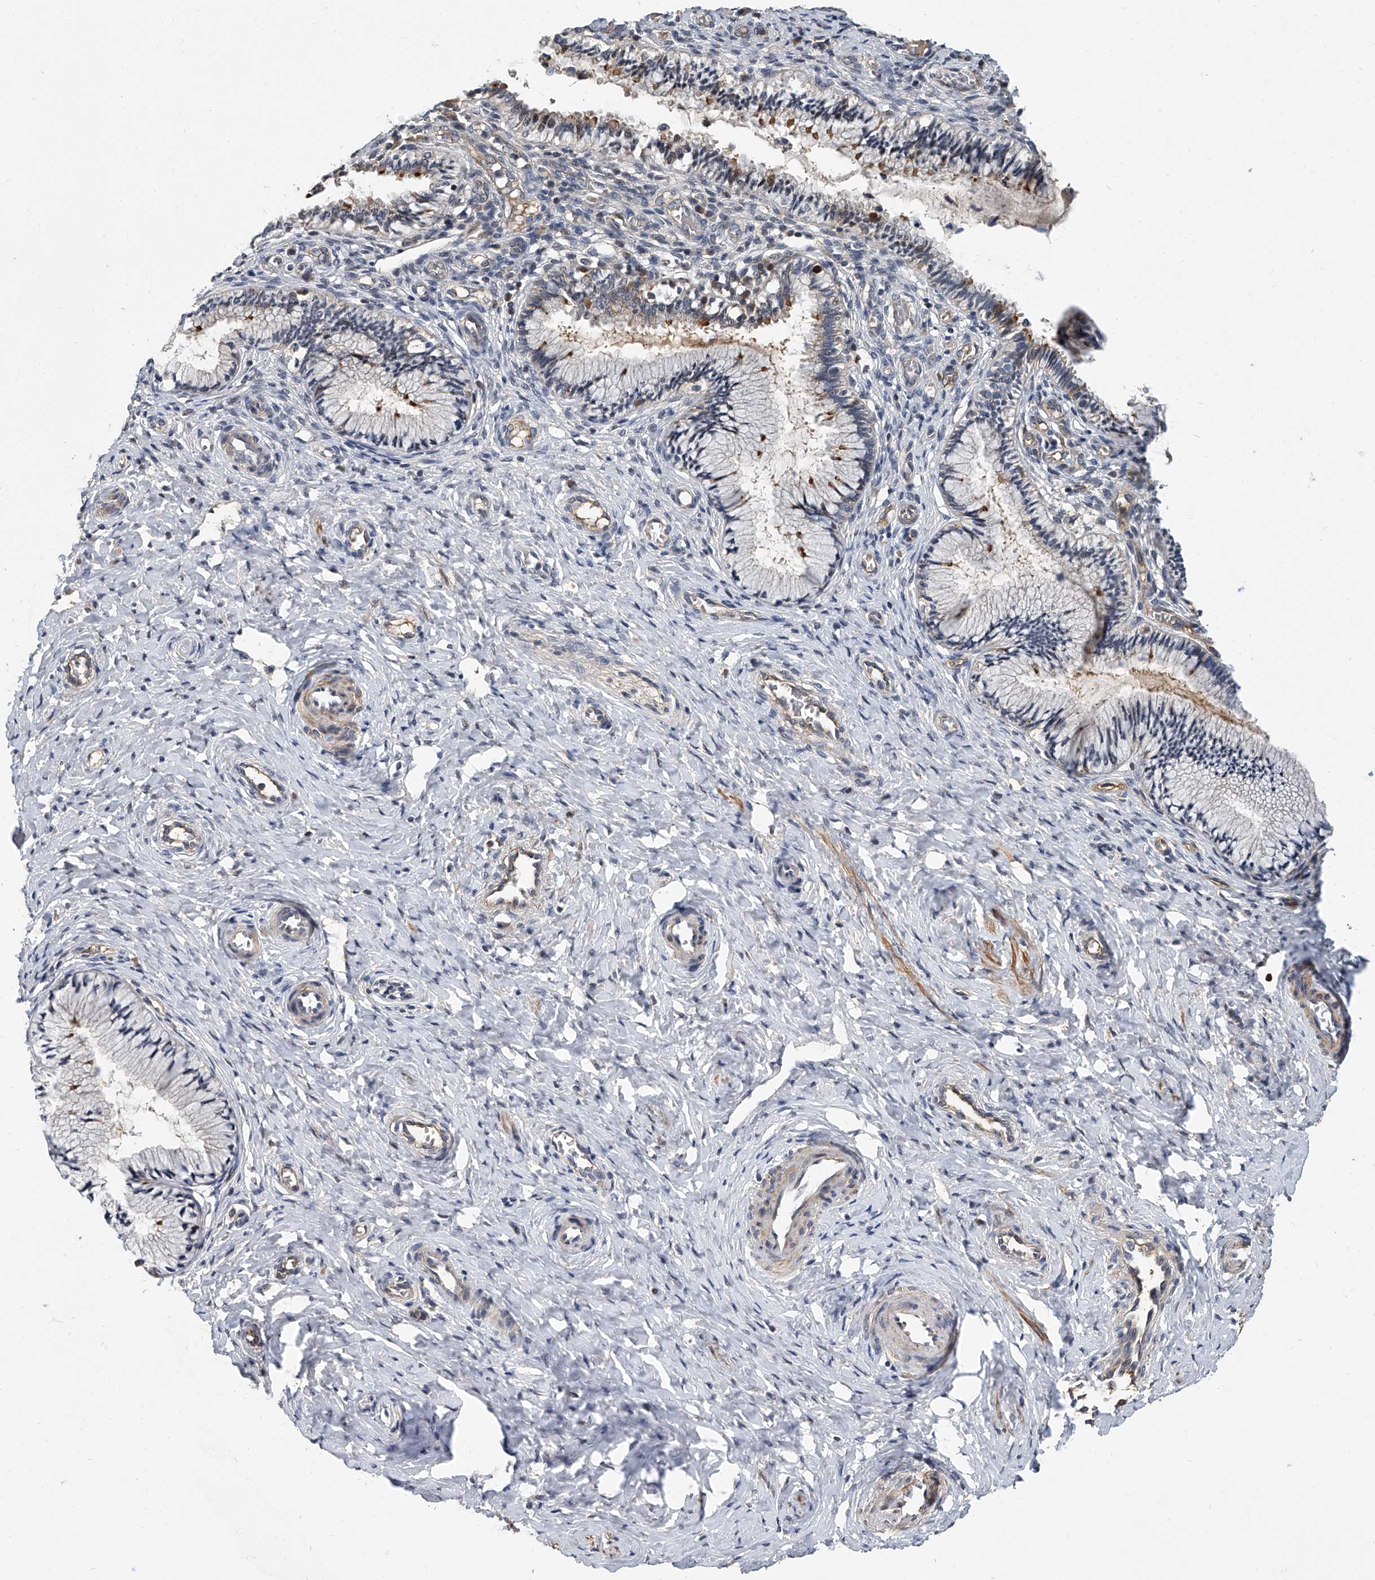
{"staining": {"intensity": "moderate", "quantity": "<25%", "location": "cytoplasmic/membranous"}, "tissue": "cervix", "cell_type": "Glandular cells", "image_type": "normal", "snomed": [{"axis": "morphology", "description": "Normal tissue, NOS"}, {"axis": "topography", "description": "Cervix"}], "caption": "The photomicrograph exhibits staining of unremarkable cervix, revealing moderate cytoplasmic/membranous protein staining (brown color) within glandular cells. Nuclei are stained in blue.", "gene": "CD200", "patient": {"sex": "female", "age": 27}}